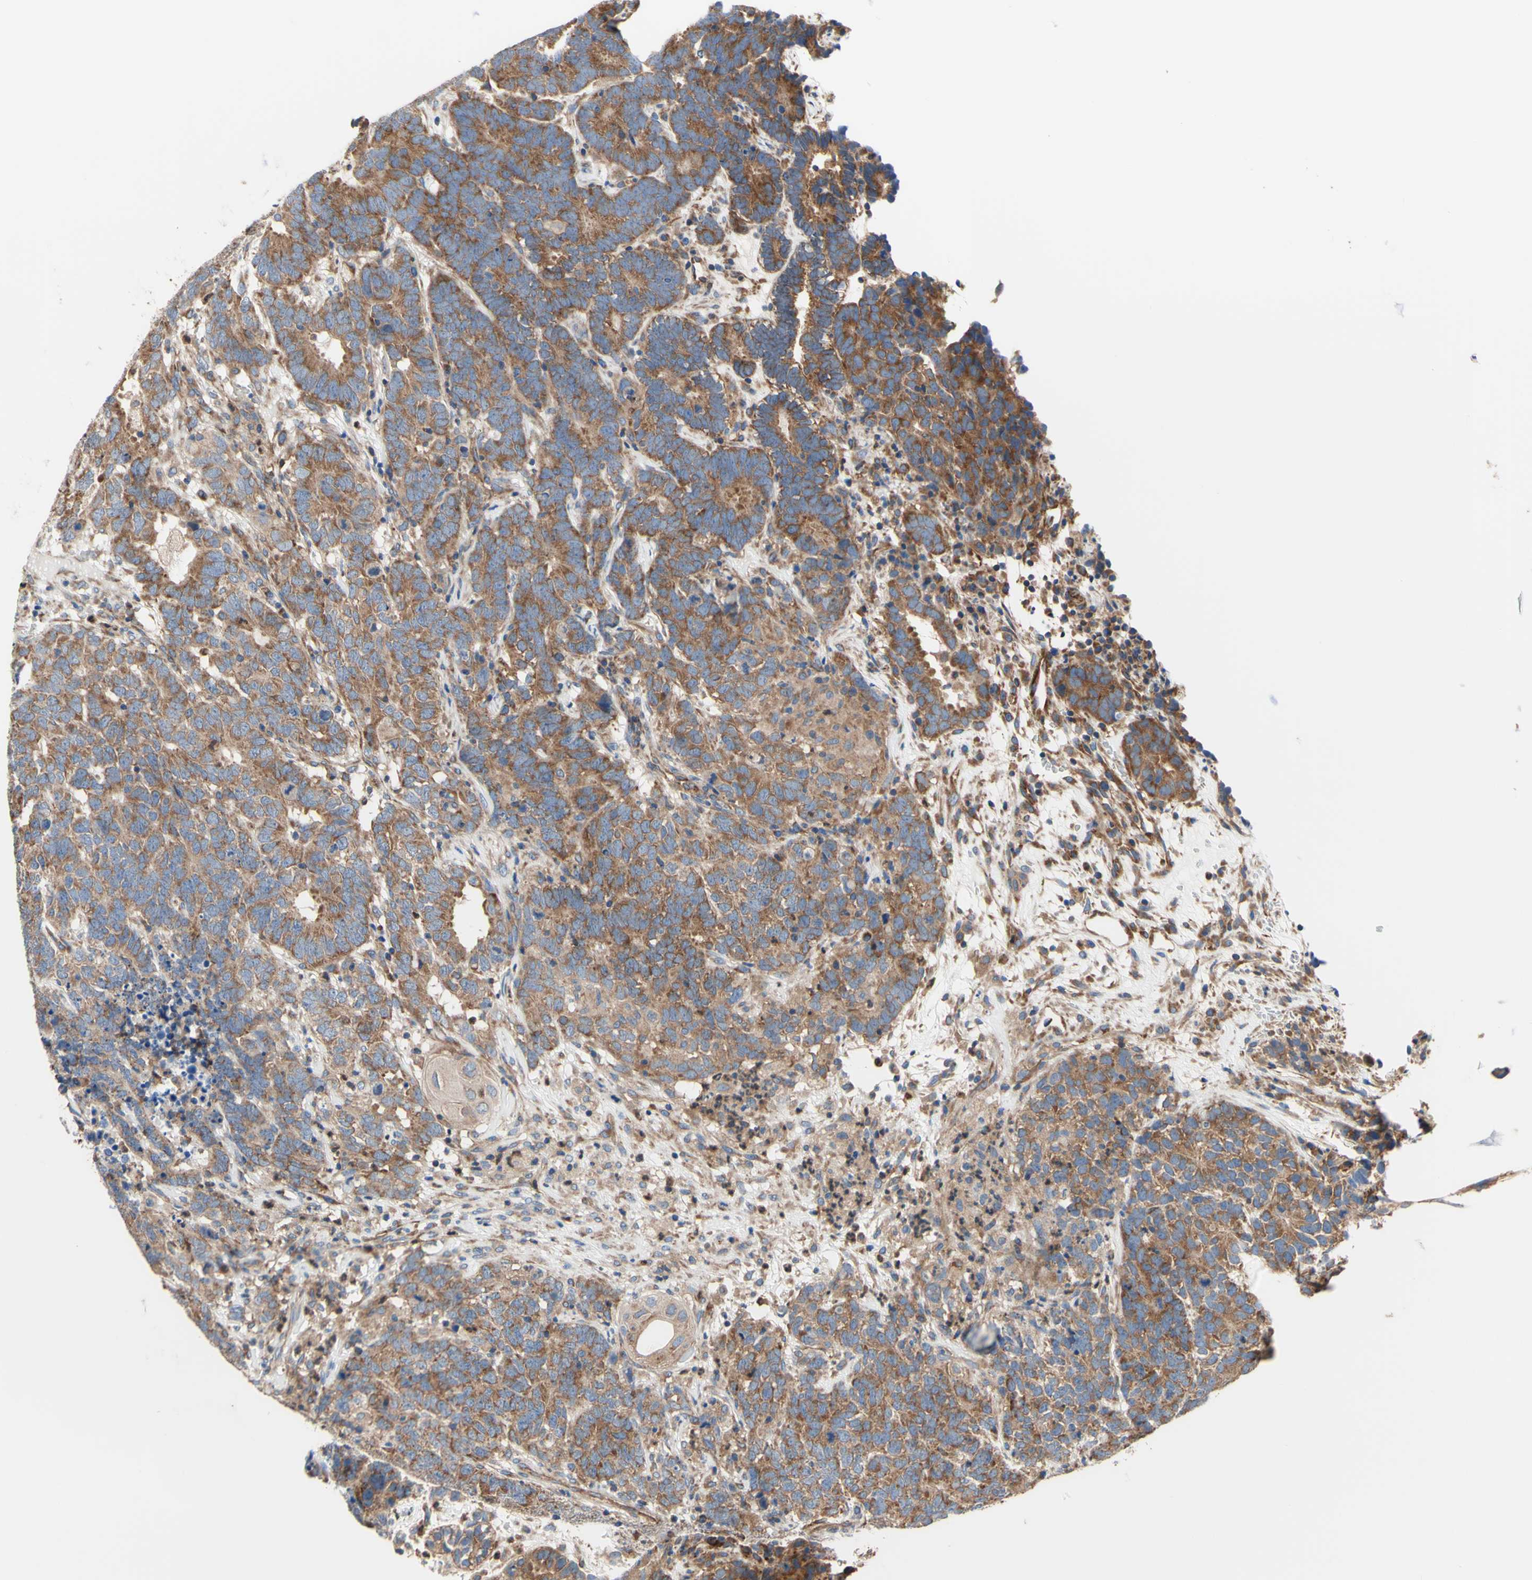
{"staining": {"intensity": "moderate", "quantity": ">75%", "location": "cytoplasmic/membranous"}, "tissue": "testis cancer", "cell_type": "Tumor cells", "image_type": "cancer", "snomed": [{"axis": "morphology", "description": "Carcinoma, Embryonal, NOS"}, {"axis": "topography", "description": "Testis"}], "caption": "Human testis cancer stained for a protein (brown) exhibits moderate cytoplasmic/membranous positive expression in about >75% of tumor cells.", "gene": "FMR1", "patient": {"sex": "male", "age": 26}}